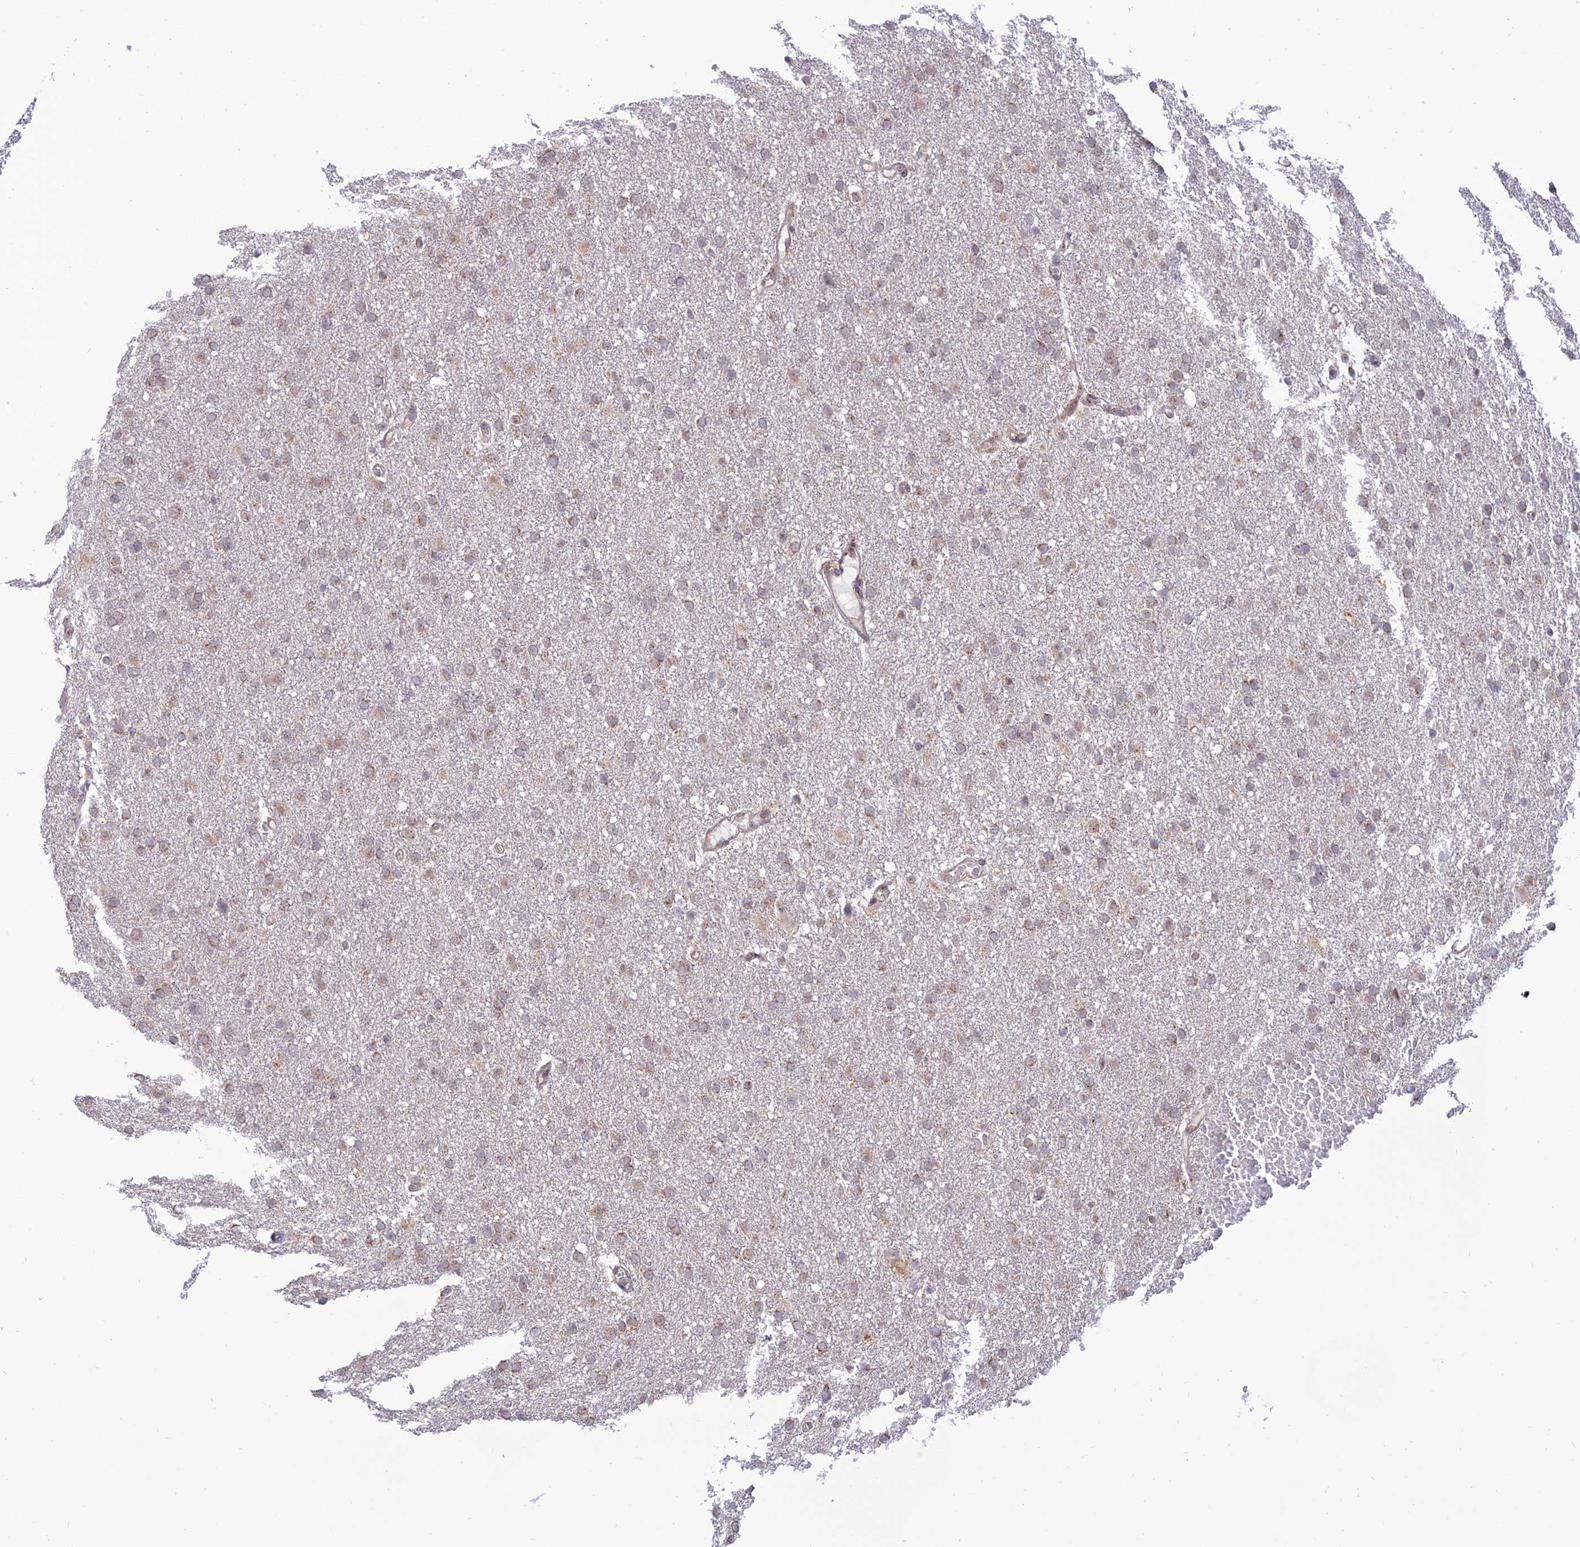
{"staining": {"intensity": "weak", "quantity": ">75%", "location": "cytoplasmic/membranous"}, "tissue": "glioma", "cell_type": "Tumor cells", "image_type": "cancer", "snomed": [{"axis": "morphology", "description": "Glioma, malignant, High grade"}, {"axis": "topography", "description": "Cerebral cortex"}], "caption": "Malignant high-grade glioma stained with IHC reveals weak cytoplasmic/membranous positivity in approximately >75% of tumor cells. (DAB (3,3'-diaminobenzidine) = brown stain, brightfield microscopy at high magnification).", "gene": "GOLGA3", "patient": {"sex": "female", "age": 36}}